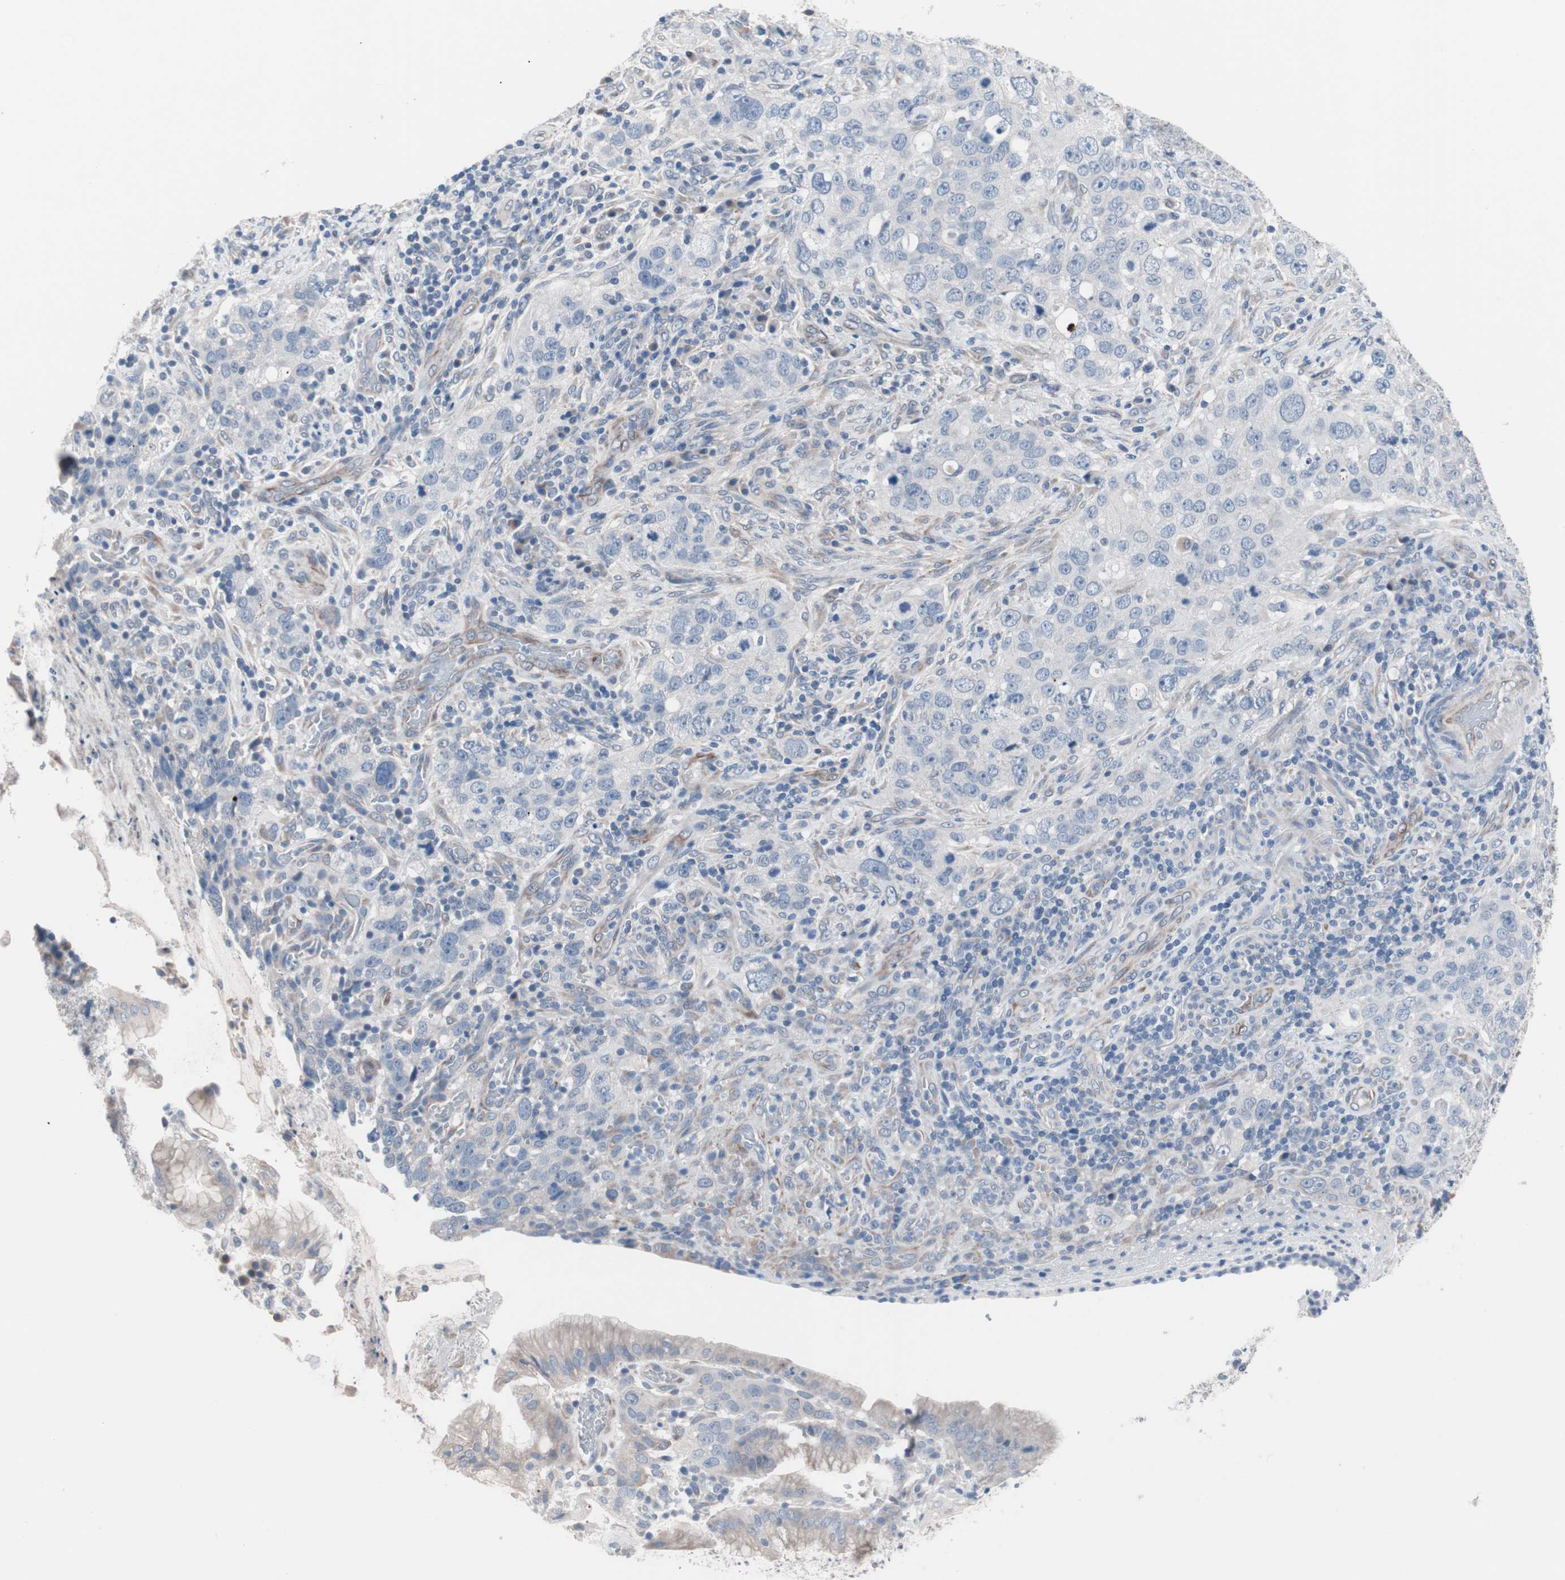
{"staining": {"intensity": "weak", "quantity": "<25%", "location": "cytoplasmic/membranous"}, "tissue": "stomach cancer", "cell_type": "Tumor cells", "image_type": "cancer", "snomed": [{"axis": "morphology", "description": "Normal tissue, NOS"}, {"axis": "morphology", "description": "Adenocarcinoma, NOS"}, {"axis": "topography", "description": "Stomach"}], "caption": "High magnification brightfield microscopy of stomach adenocarcinoma stained with DAB (3,3'-diaminobenzidine) (brown) and counterstained with hematoxylin (blue): tumor cells show no significant expression.", "gene": "ULBP1", "patient": {"sex": "male", "age": 48}}